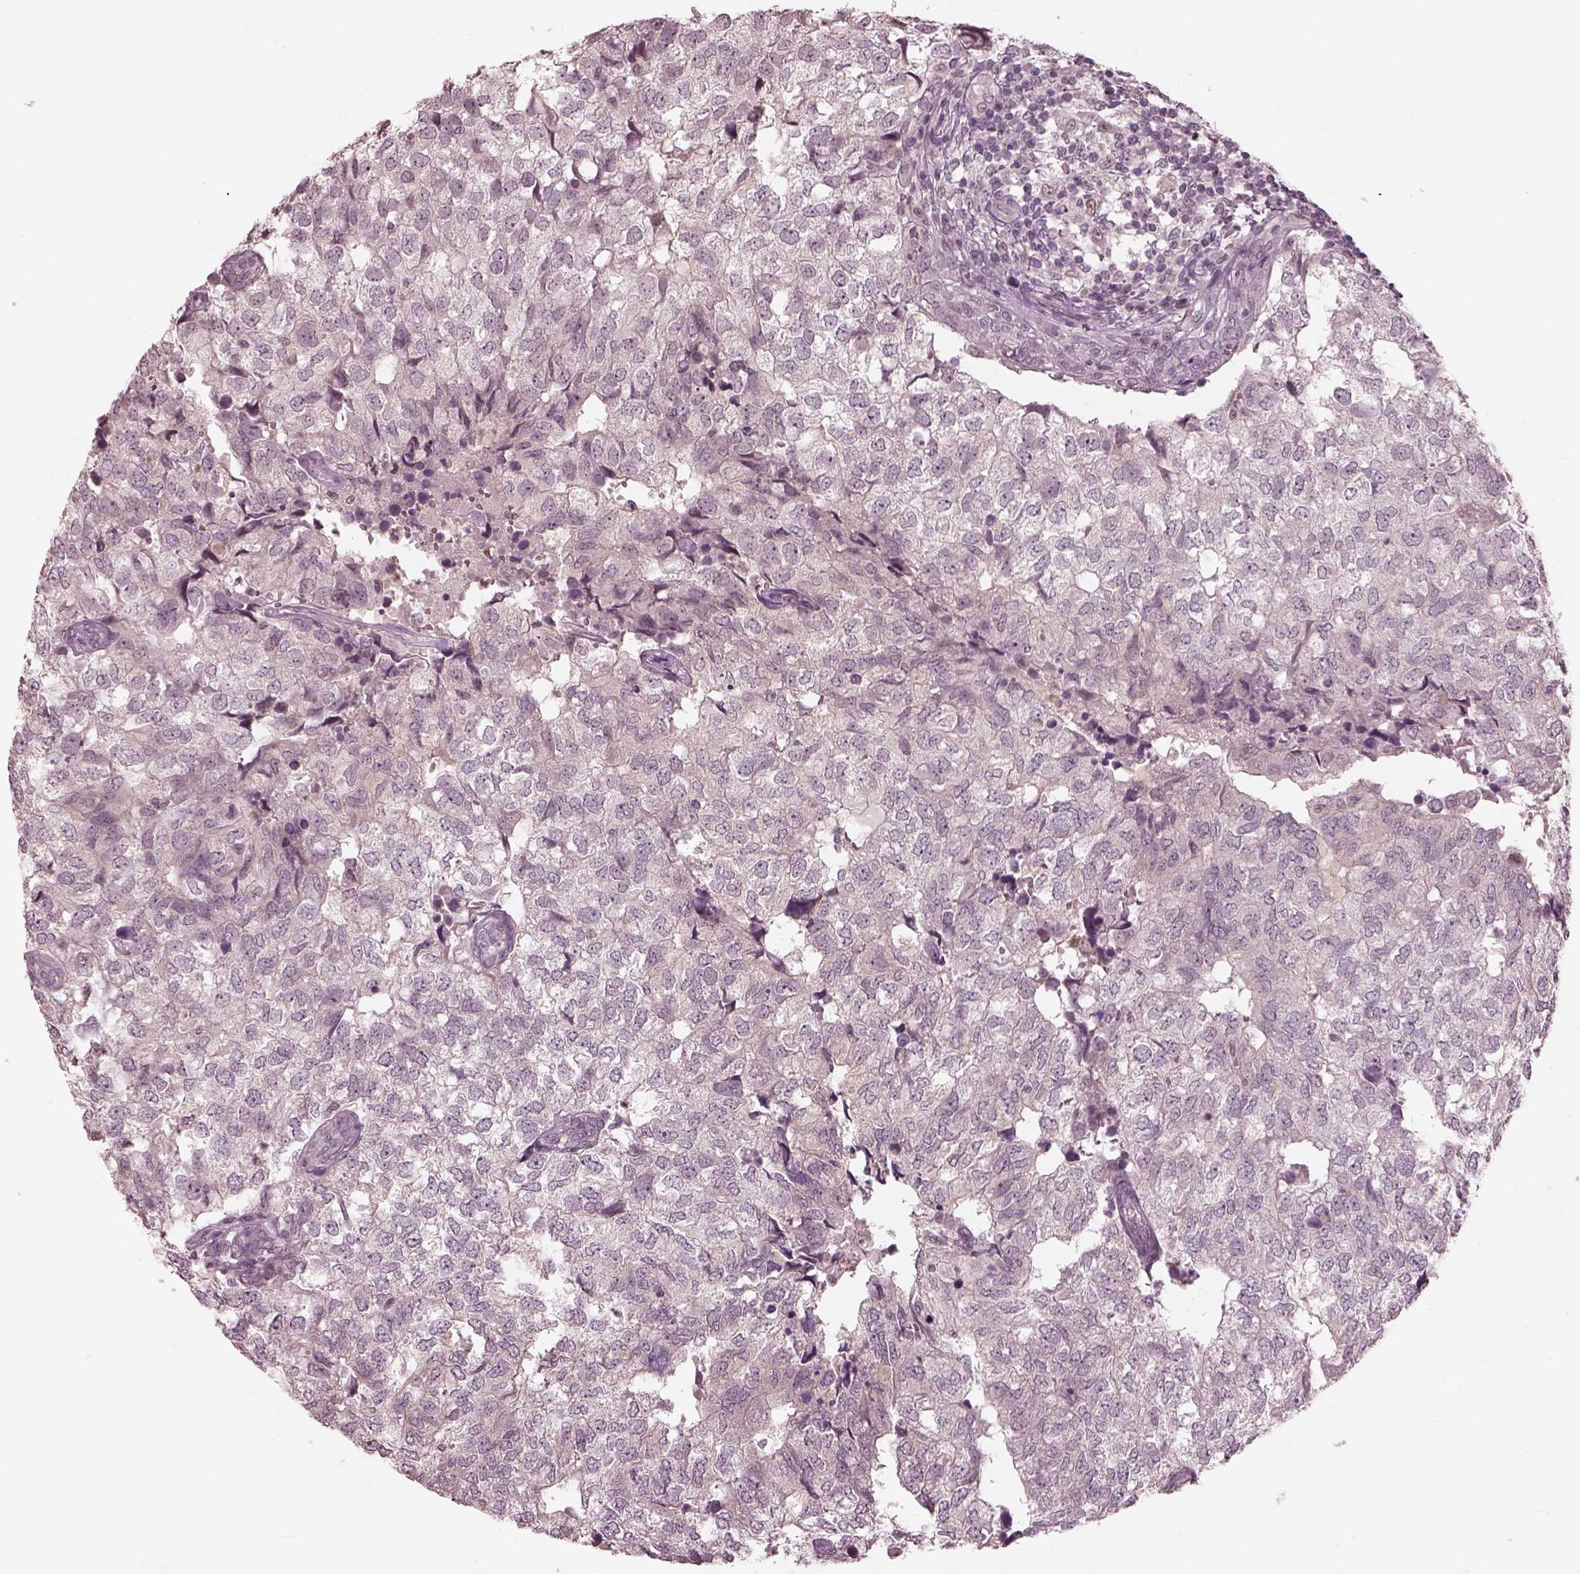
{"staining": {"intensity": "negative", "quantity": "none", "location": "none"}, "tissue": "breast cancer", "cell_type": "Tumor cells", "image_type": "cancer", "snomed": [{"axis": "morphology", "description": "Duct carcinoma"}, {"axis": "topography", "description": "Breast"}], "caption": "This is an immunohistochemistry photomicrograph of breast cancer (invasive ductal carcinoma). There is no expression in tumor cells.", "gene": "IQCG", "patient": {"sex": "female", "age": 30}}